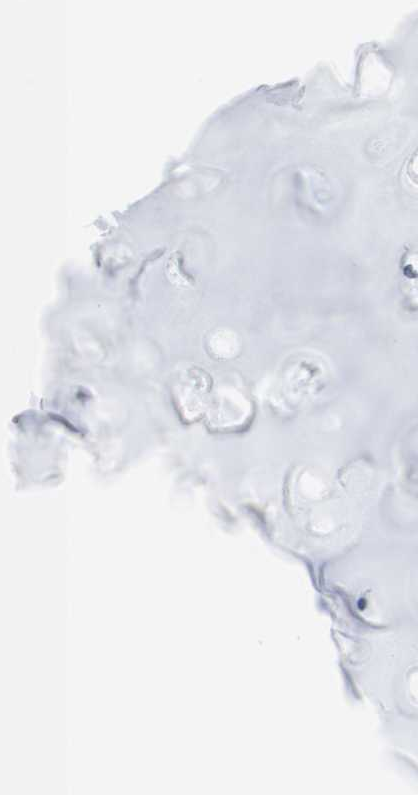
{"staining": {"intensity": "negative", "quantity": "none", "location": "none"}, "tissue": "adipose tissue", "cell_type": "Adipocytes", "image_type": "normal", "snomed": [{"axis": "morphology", "description": "Normal tissue, NOS"}, {"axis": "topography", "description": "Breast"}, {"axis": "topography", "description": "Adipose tissue"}], "caption": "A high-resolution histopathology image shows immunohistochemistry (IHC) staining of unremarkable adipose tissue, which reveals no significant expression in adipocytes.", "gene": "NIFK", "patient": {"sex": "female", "age": 25}}